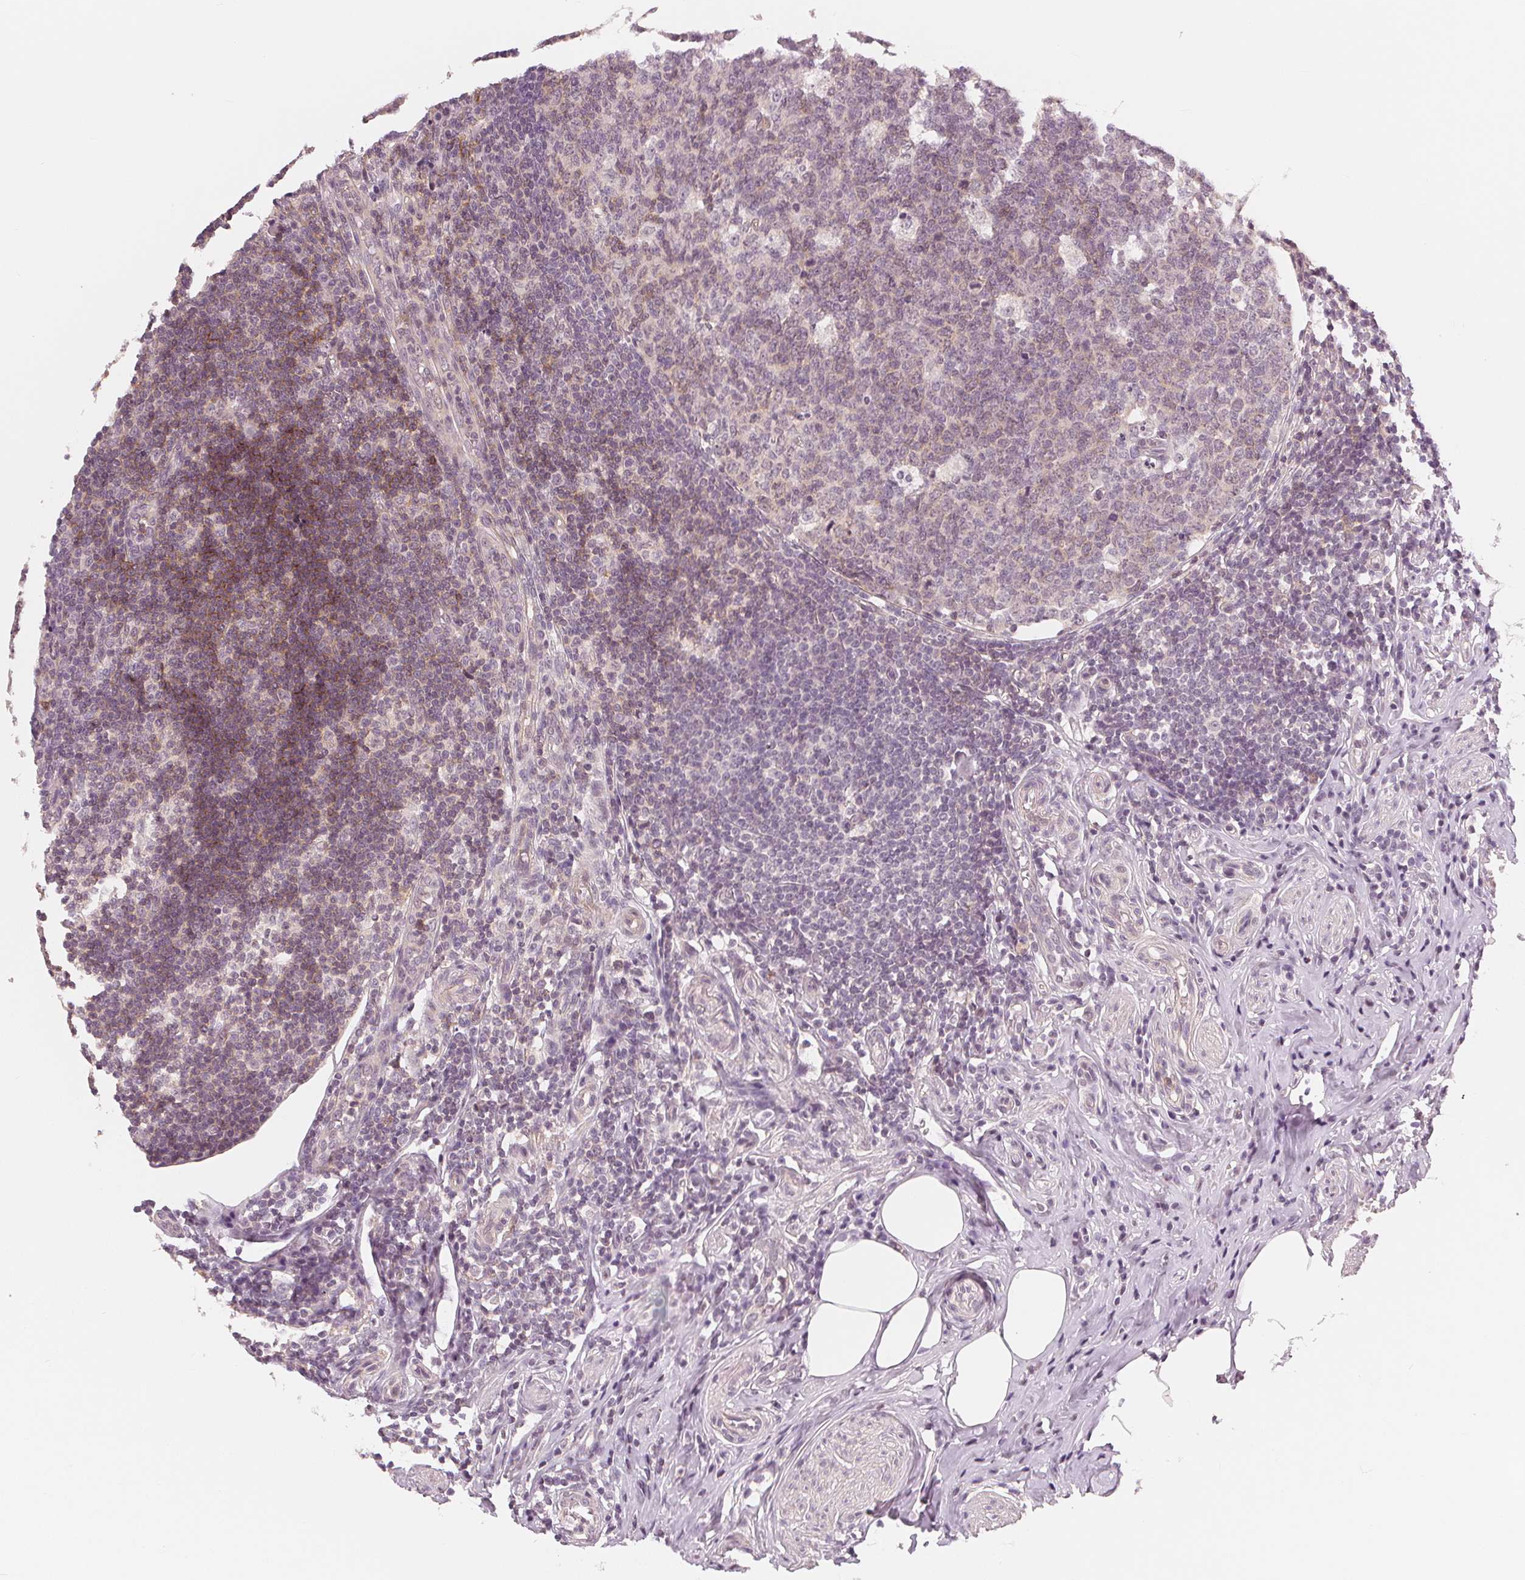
{"staining": {"intensity": "weak", "quantity": "<25%", "location": "cytoplasmic/membranous,nuclear"}, "tissue": "appendix", "cell_type": "Glandular cells", "image_type": "normal", "snomed": [{"axis": "morphology", "description": "Normal tissue, NOS"}, {"axis": "topography", "description": "Appendix"}], "caption": "IHC image of normal appendix: human appendix stained with DAB demonstrates no significant protein staining in glandular cells.", "gene": "SLC34A1", "patient": {"sex": "male", "age": 18}}